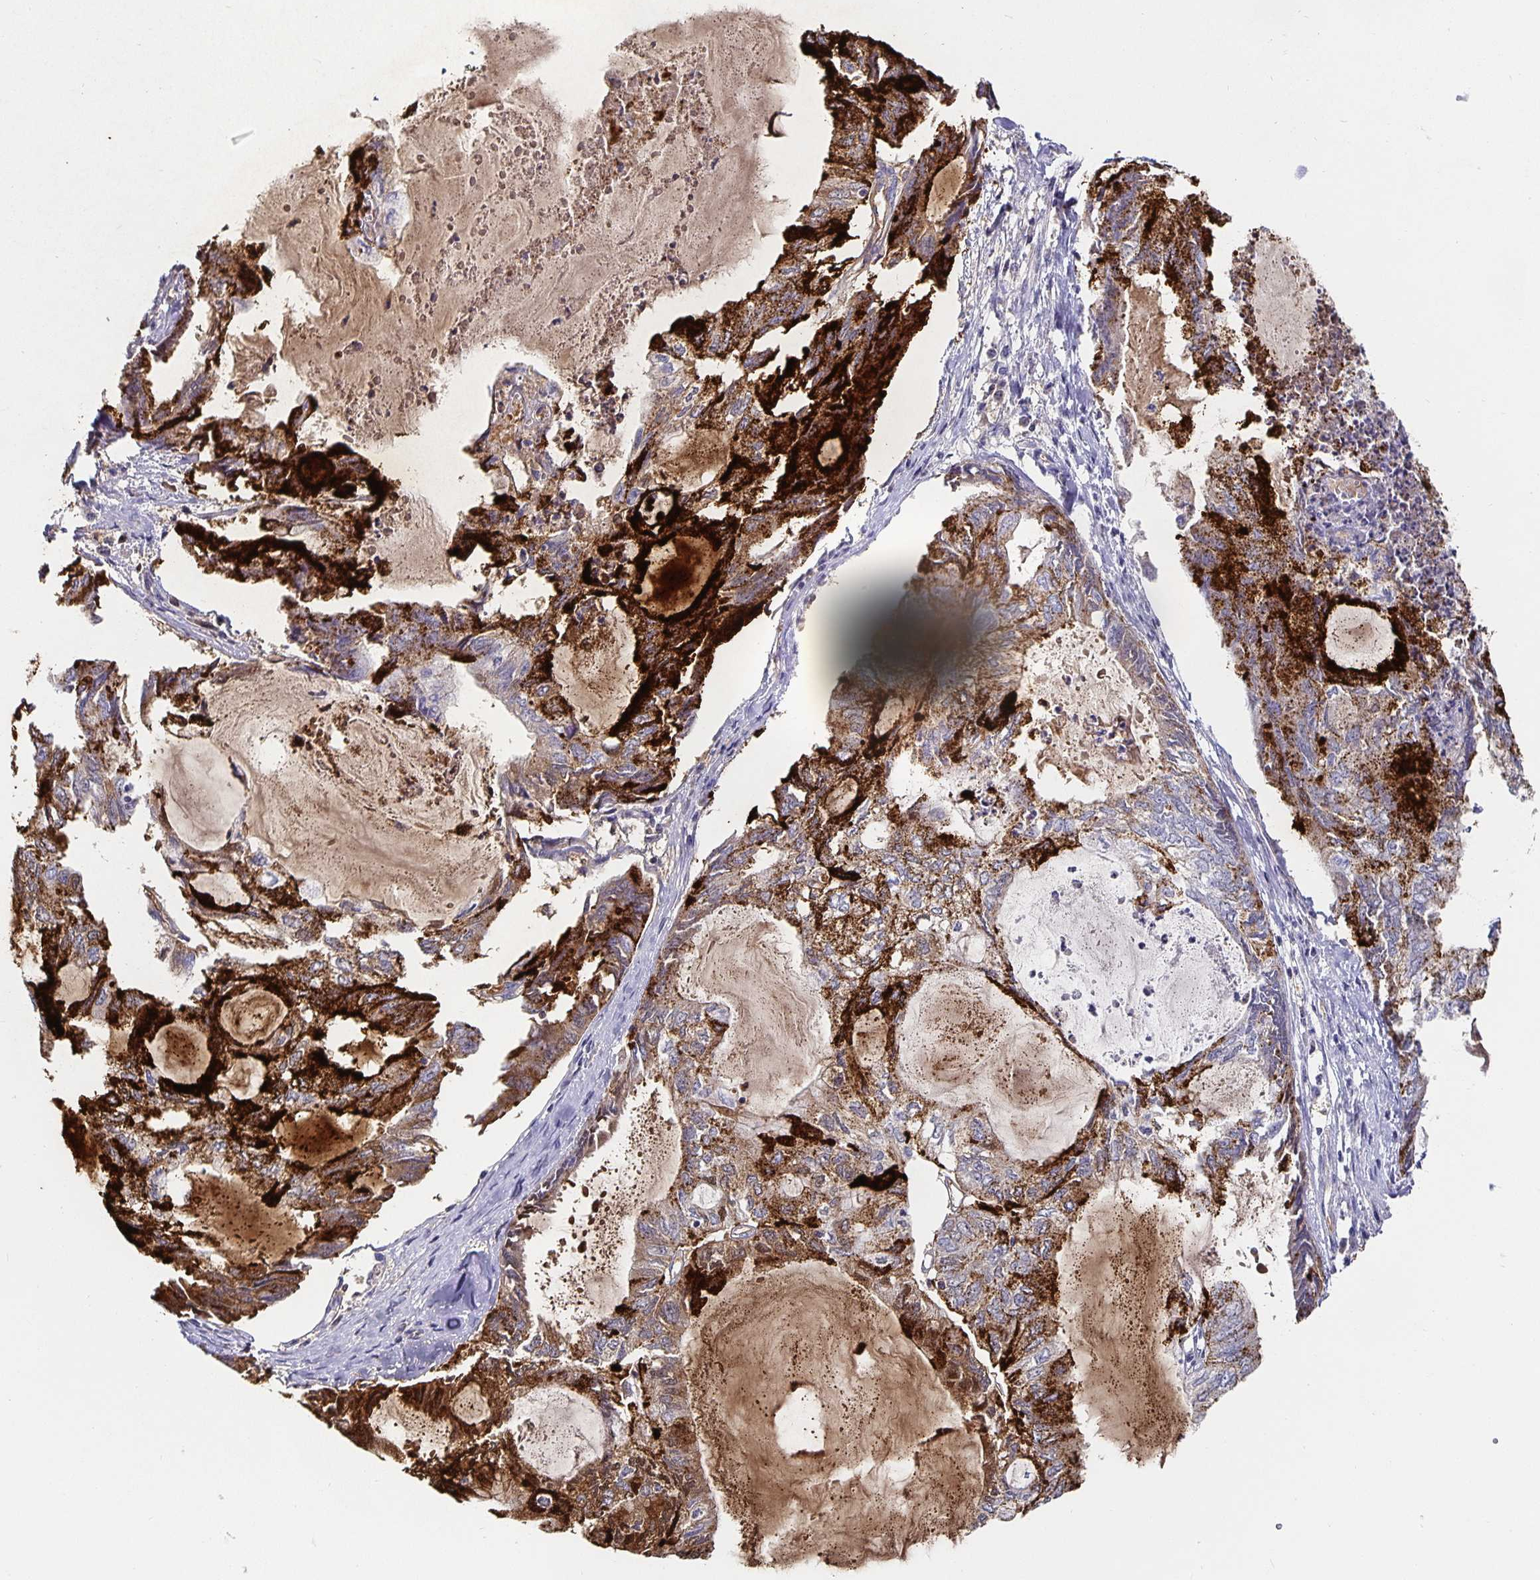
{"staining": {"intensity": "strong", "quantity": "25%-75%", "location": "cytoplasmic/membranous"}, "tissue": "endometrial cancer", "cell_type": "Tumor cells", "image_type": "cancer", "snomed": [{"axis": "morphology", "description": "Adenocarcinoma, NOS"}, {"axis": "topography", "description": "Endometrium"}], "caption": "Protein expression analysis of endometrial cancer (adenocarcinoma) exhibits strong cytoplasmic/membranous expression in about 25%-75% of tumor cells.", "gene": "CHGA", "patient": {"sex": "female", "age": 80}}